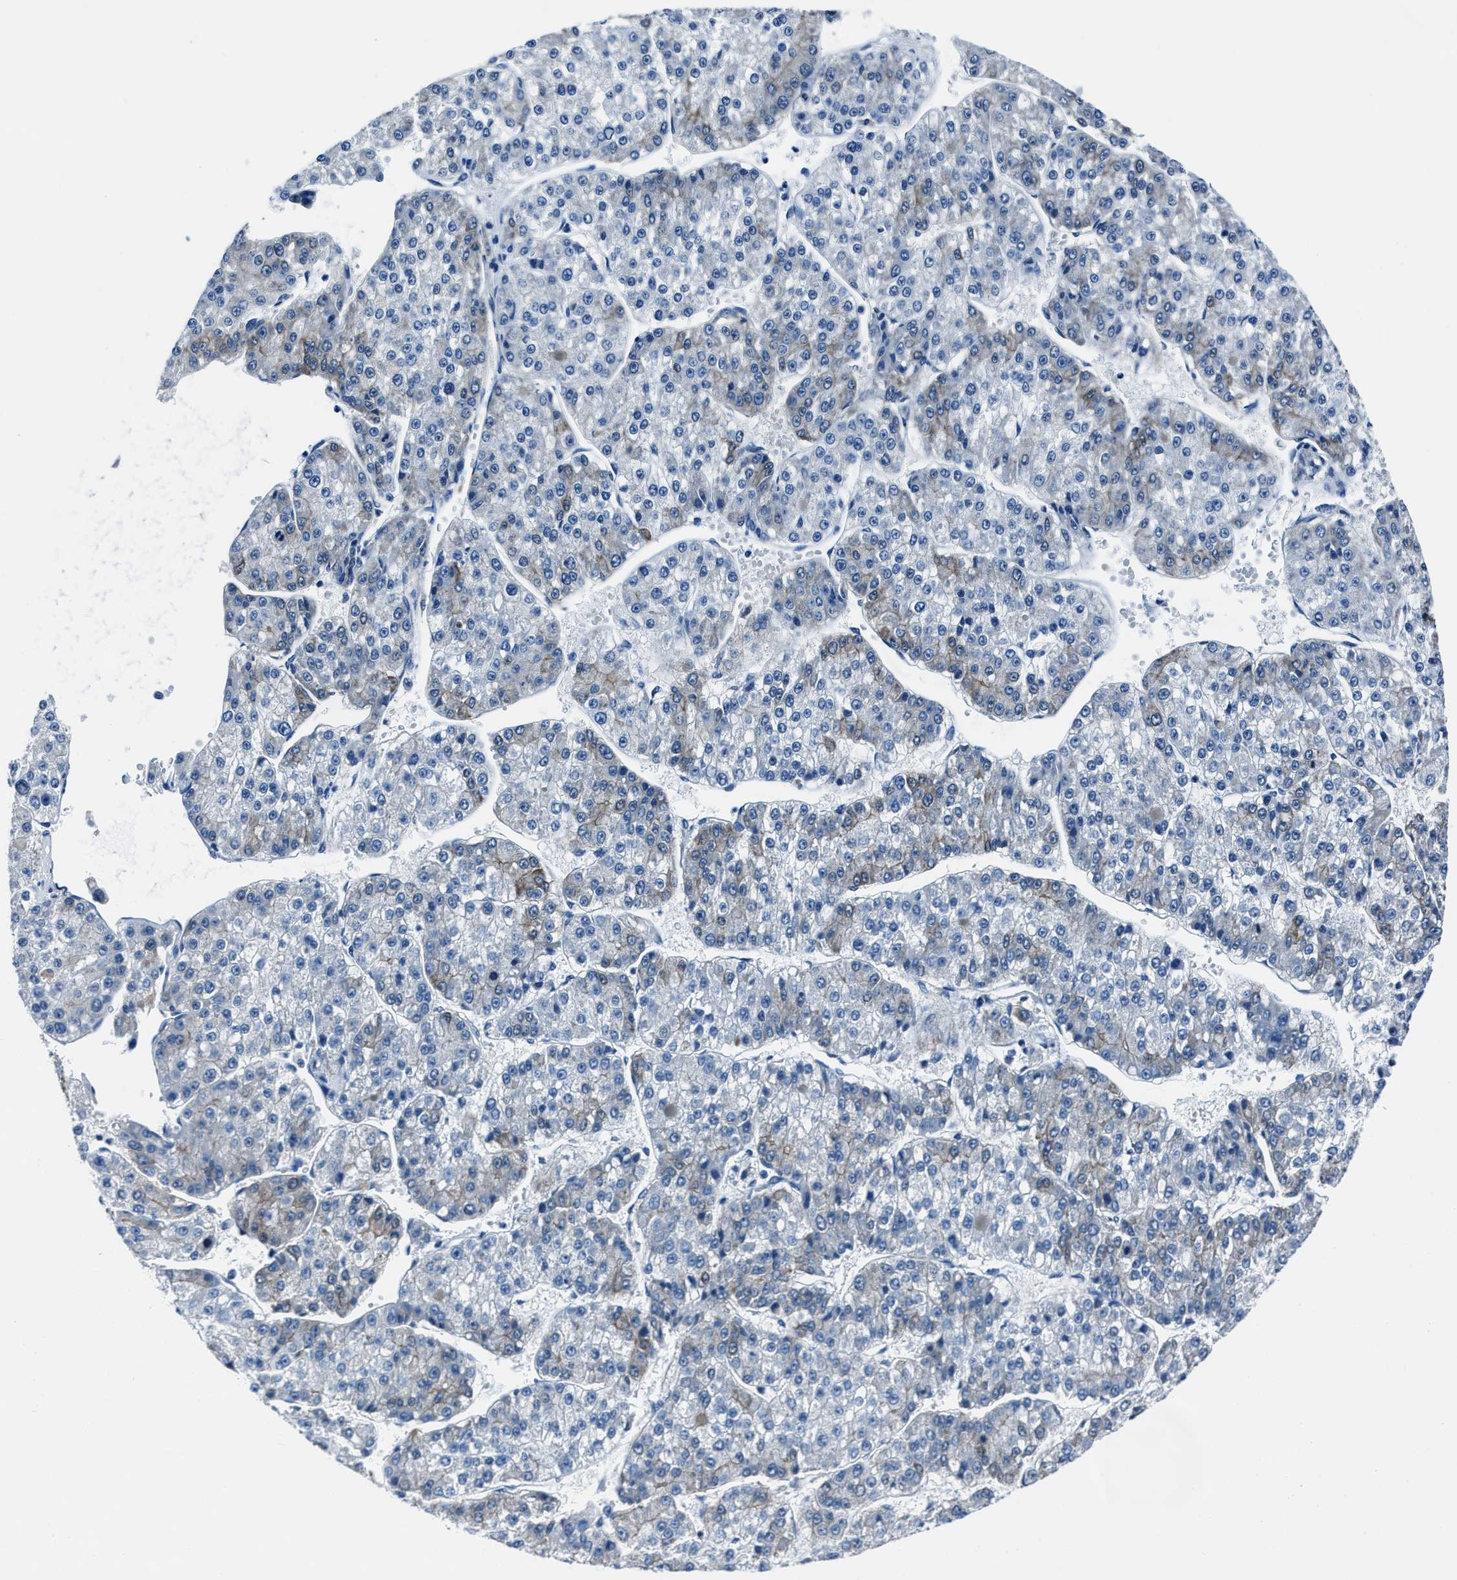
{"staining": {"intensity": "weak", "quantity": "<25%", "location": "cytoplasmic/membranous"}, "tissue": "liver cancer", "cell_type": "Tumor cells", "image_type": "cancer", "snomed": [{"axis": "morphology", "description": "Carcinoma, Hepatocellular, NOS"}, {"axis": "topography", "description": "Liver"}], "caption": "DAB (3,3'-diaminobenzidine) immunohistochemical staining of human liver hepatocellular carcinoma displays no significant staining in tumor cells.", "gene": "LMO7", "patient": {"sex": "female", "age": 73}}